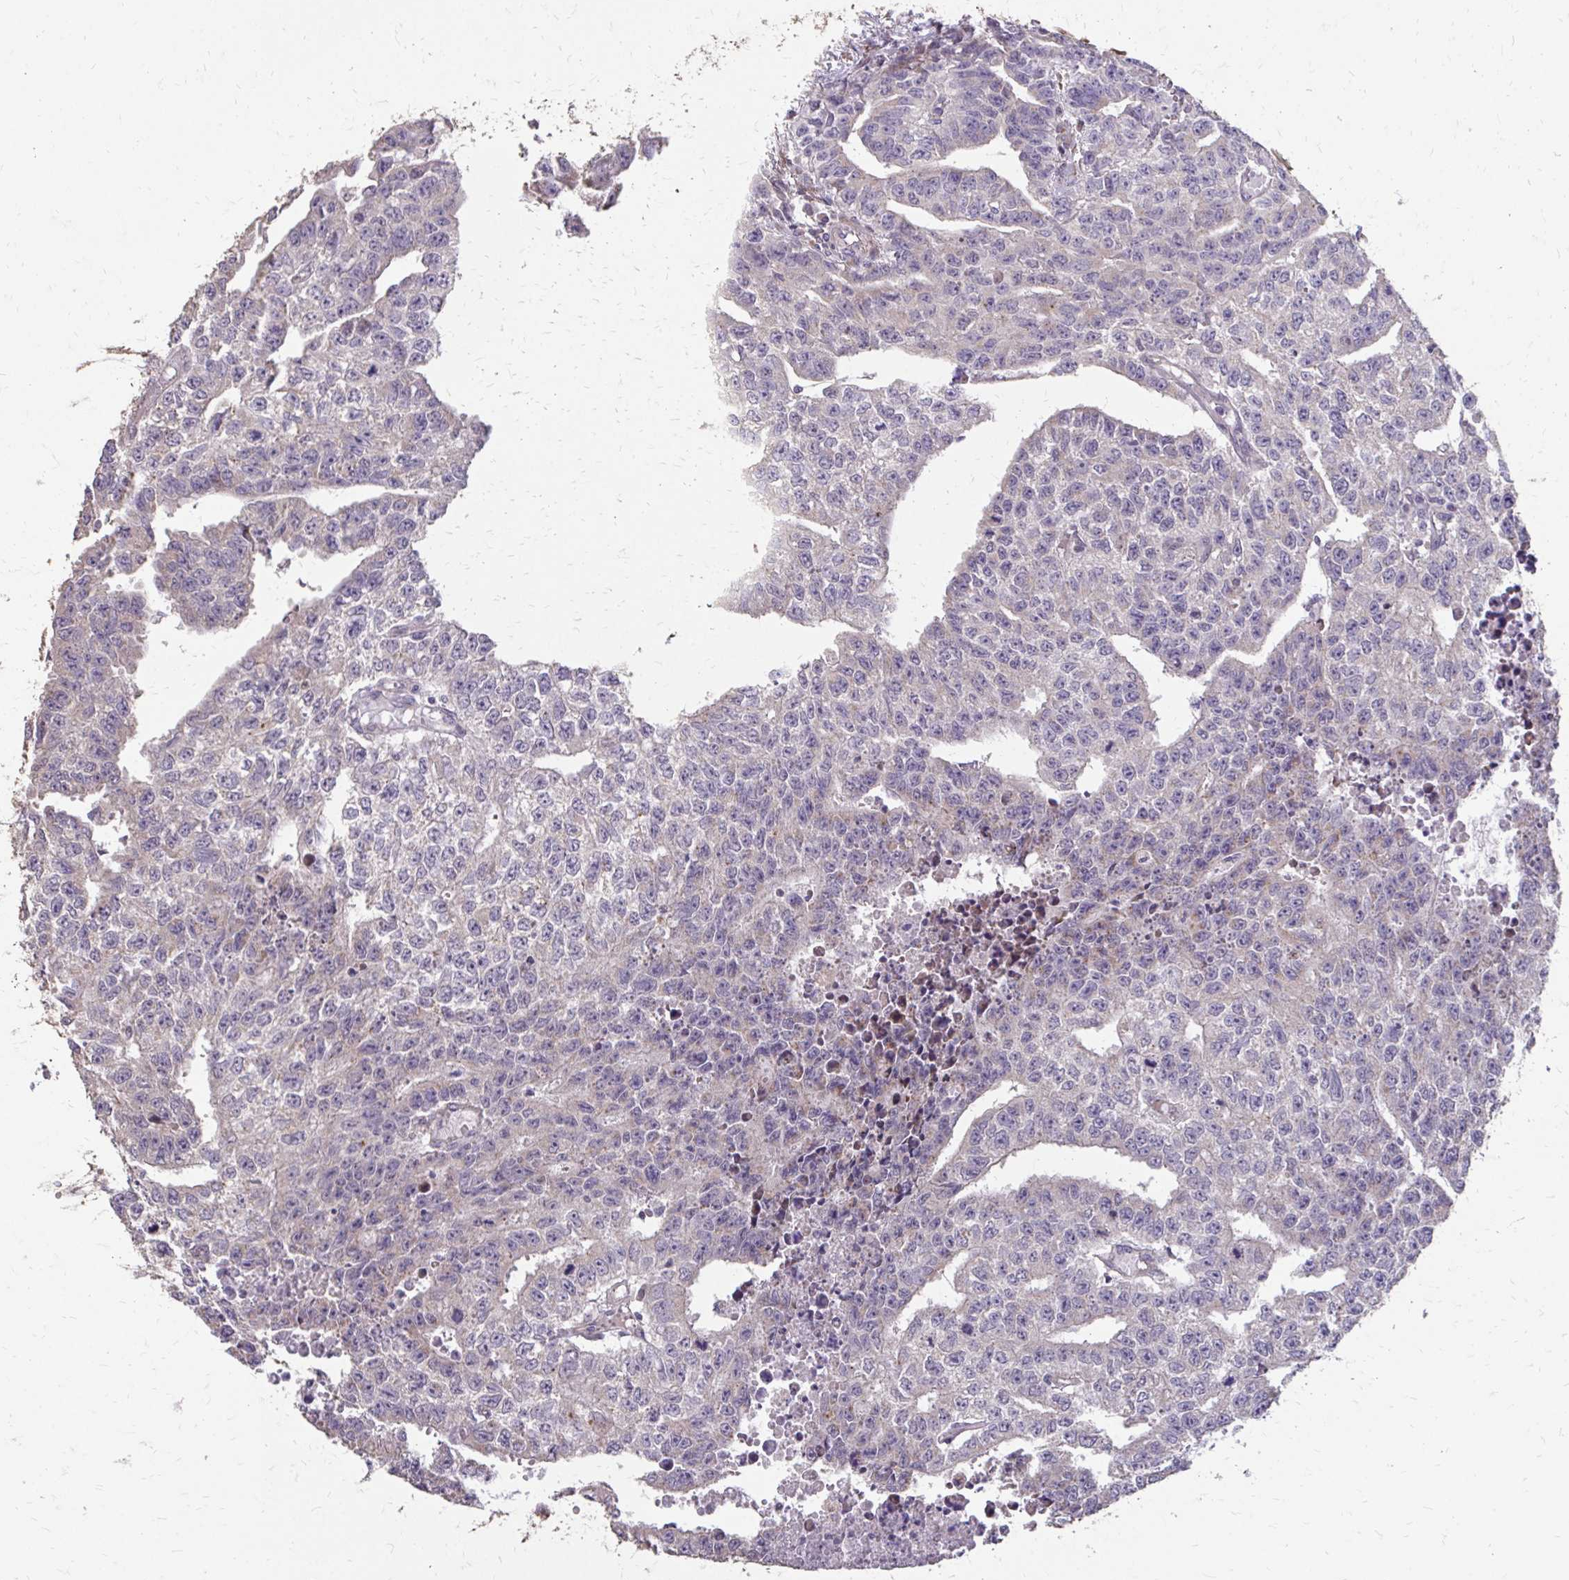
{"staining": {"intensity": "negative", "quantity": "none", "location": "none"}, "tissue": "testis cancer", "cell_type": "Tumor cells", "image_type": "cancer", "snomed": [{"axis": "morphology", "description": "Carcinoma, Embryonal, NOS"}, {"axis": "morphology", "description": "Teratoma, malignant, NOS"}, {"axis": "topography", "description": "Testis"}], "caption": "A high-resolution image shows immunohistochemistry (IHC) staining of testis embryonal carcinoma, which demonstrates no significant positivity in tumor cells. (Brightfield microscopy of DAB immunohistochemistry at high magnification).", "gene": "MYORG", "patient": {"sex": "male", "age": 24}}